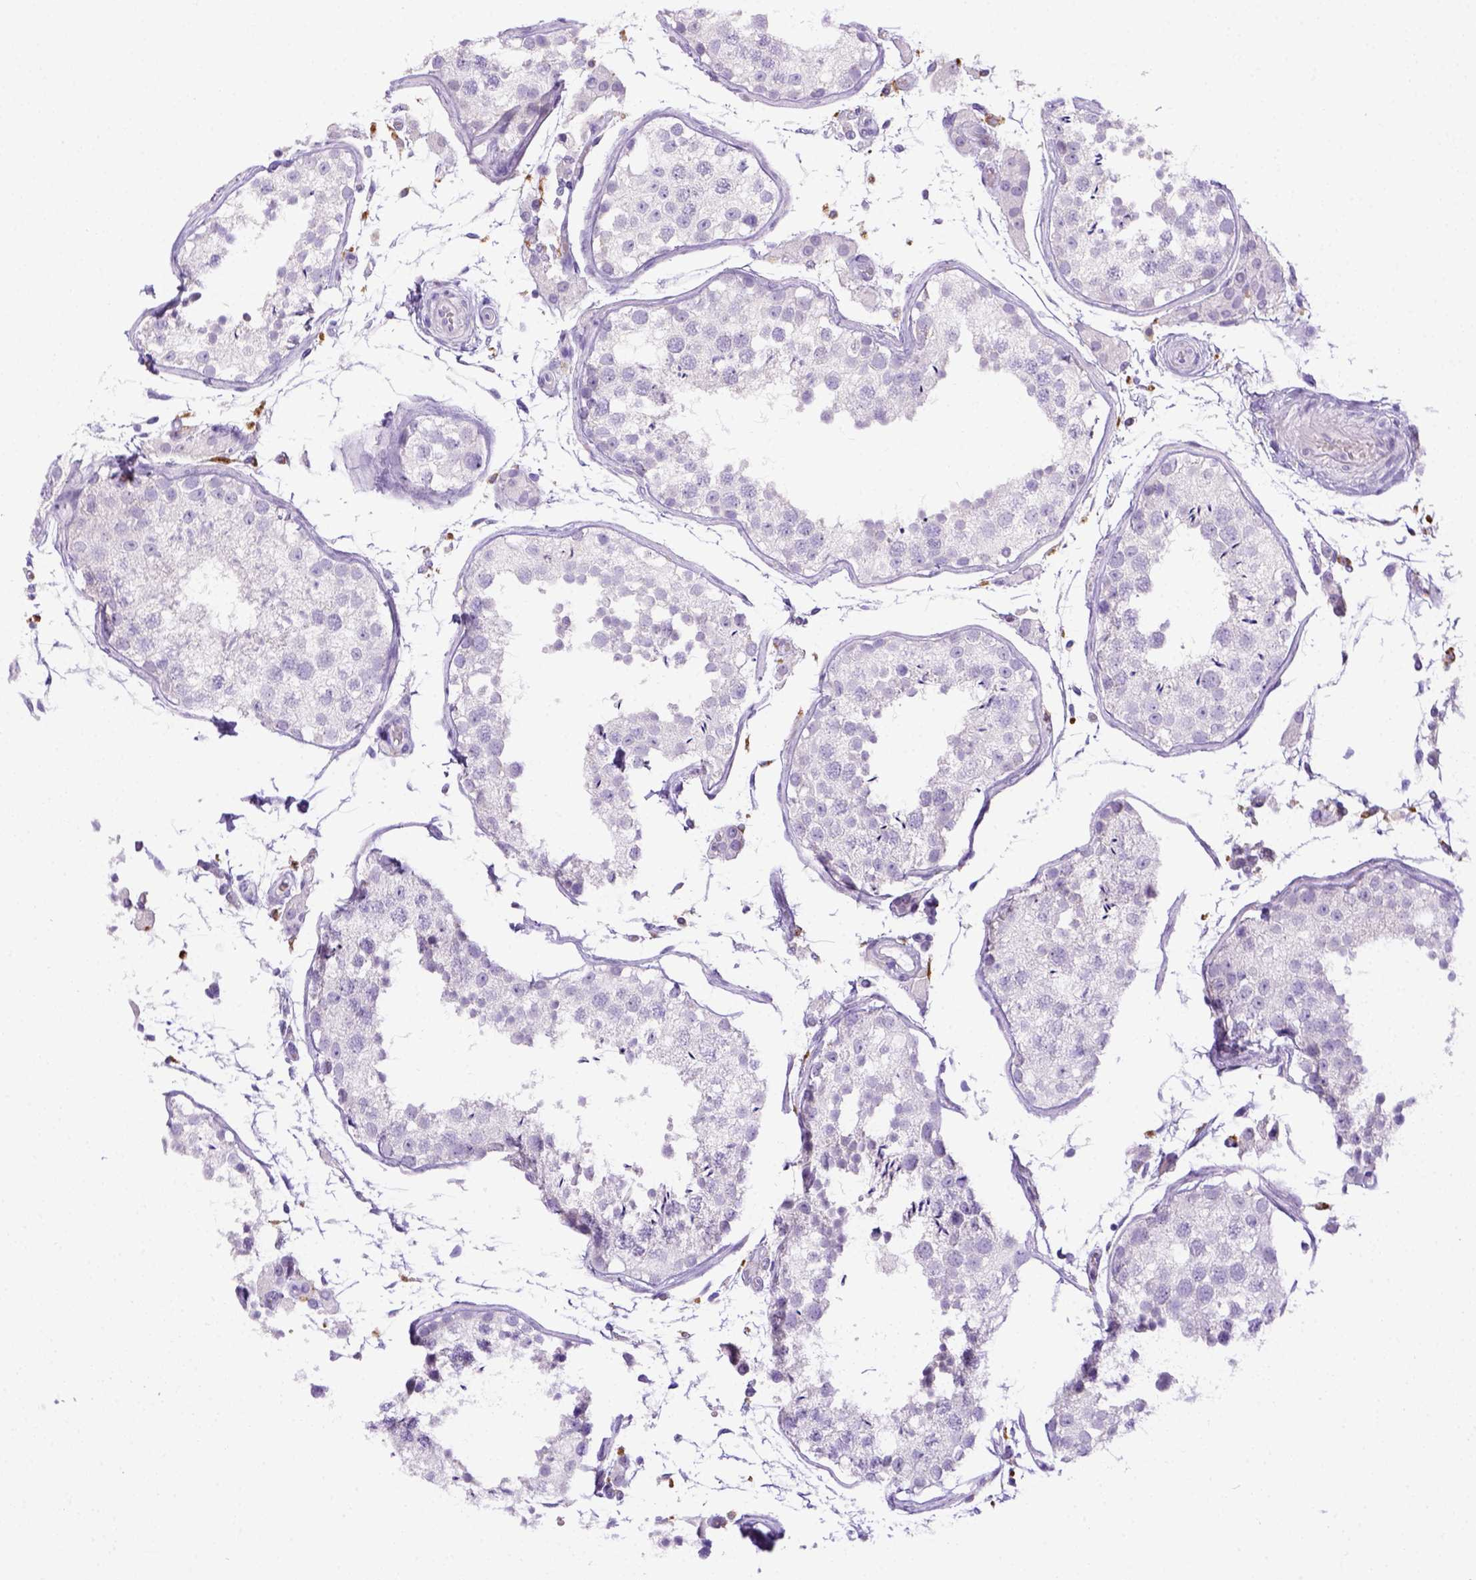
{"staining": {"intensity": "negative", "quantity": "none", "location": "none"}, "tissue": "testis", "cell_type": "Cells in seminiferous ducts", "image_type": "normal", "snomed": [{"axis": "morphology", "description": "Normal tissue, NOS"}, {"axis": "topography", "description": "Testis"}], "caption": "An IHC histopathology image of unremarkable testis is shown. There is no staining in cells in seminiferous ducts of testis. (Brightfield microscopy of DAB immunohistochemistry (IHC) at high magnification).", "gene": "CD68", "patient": {"sex": "male", "age": 29}}